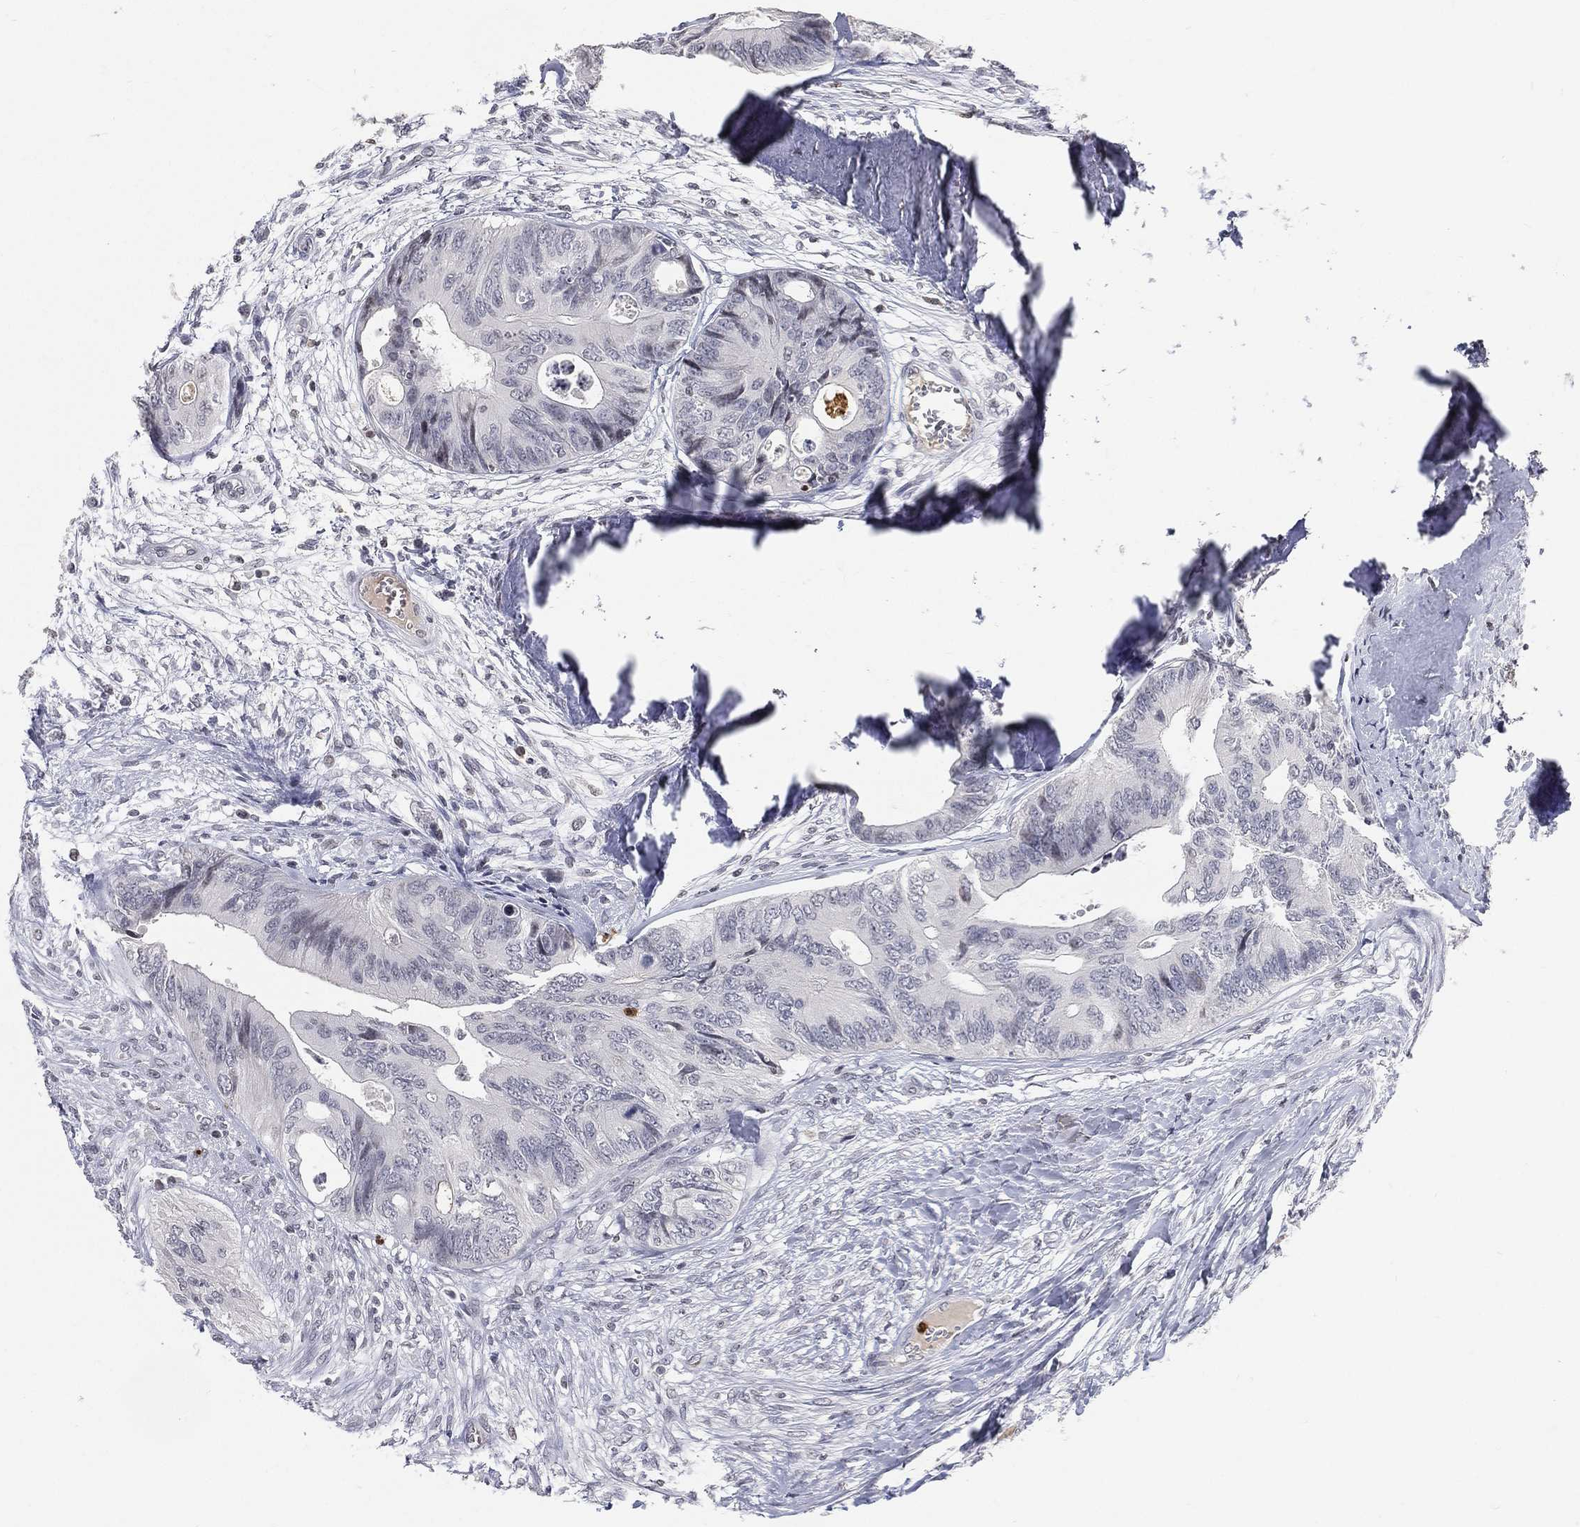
{"staining": {"intensity": "negative", "quantity": "none", "location": "none"}, "tissue": "colorectal cancer", "cell_type": "Tumor cells", "image_type": "cancer", "snomed": [{"axis": "morphology", "description": "Normal tissue, NOS"}, {"axis": "morphology", "description": "Adenocarcinoma, NOS"}, {"axis": "topography", "description": "Colon"}], "caption": "IHC image of human colorectal cancer (adenocarcinoma) stained for a protein (brown), which demonstrates no positivity in tumor cells.", "gene": "ARG1", "patient": {"sex": "male", "age": 65}}